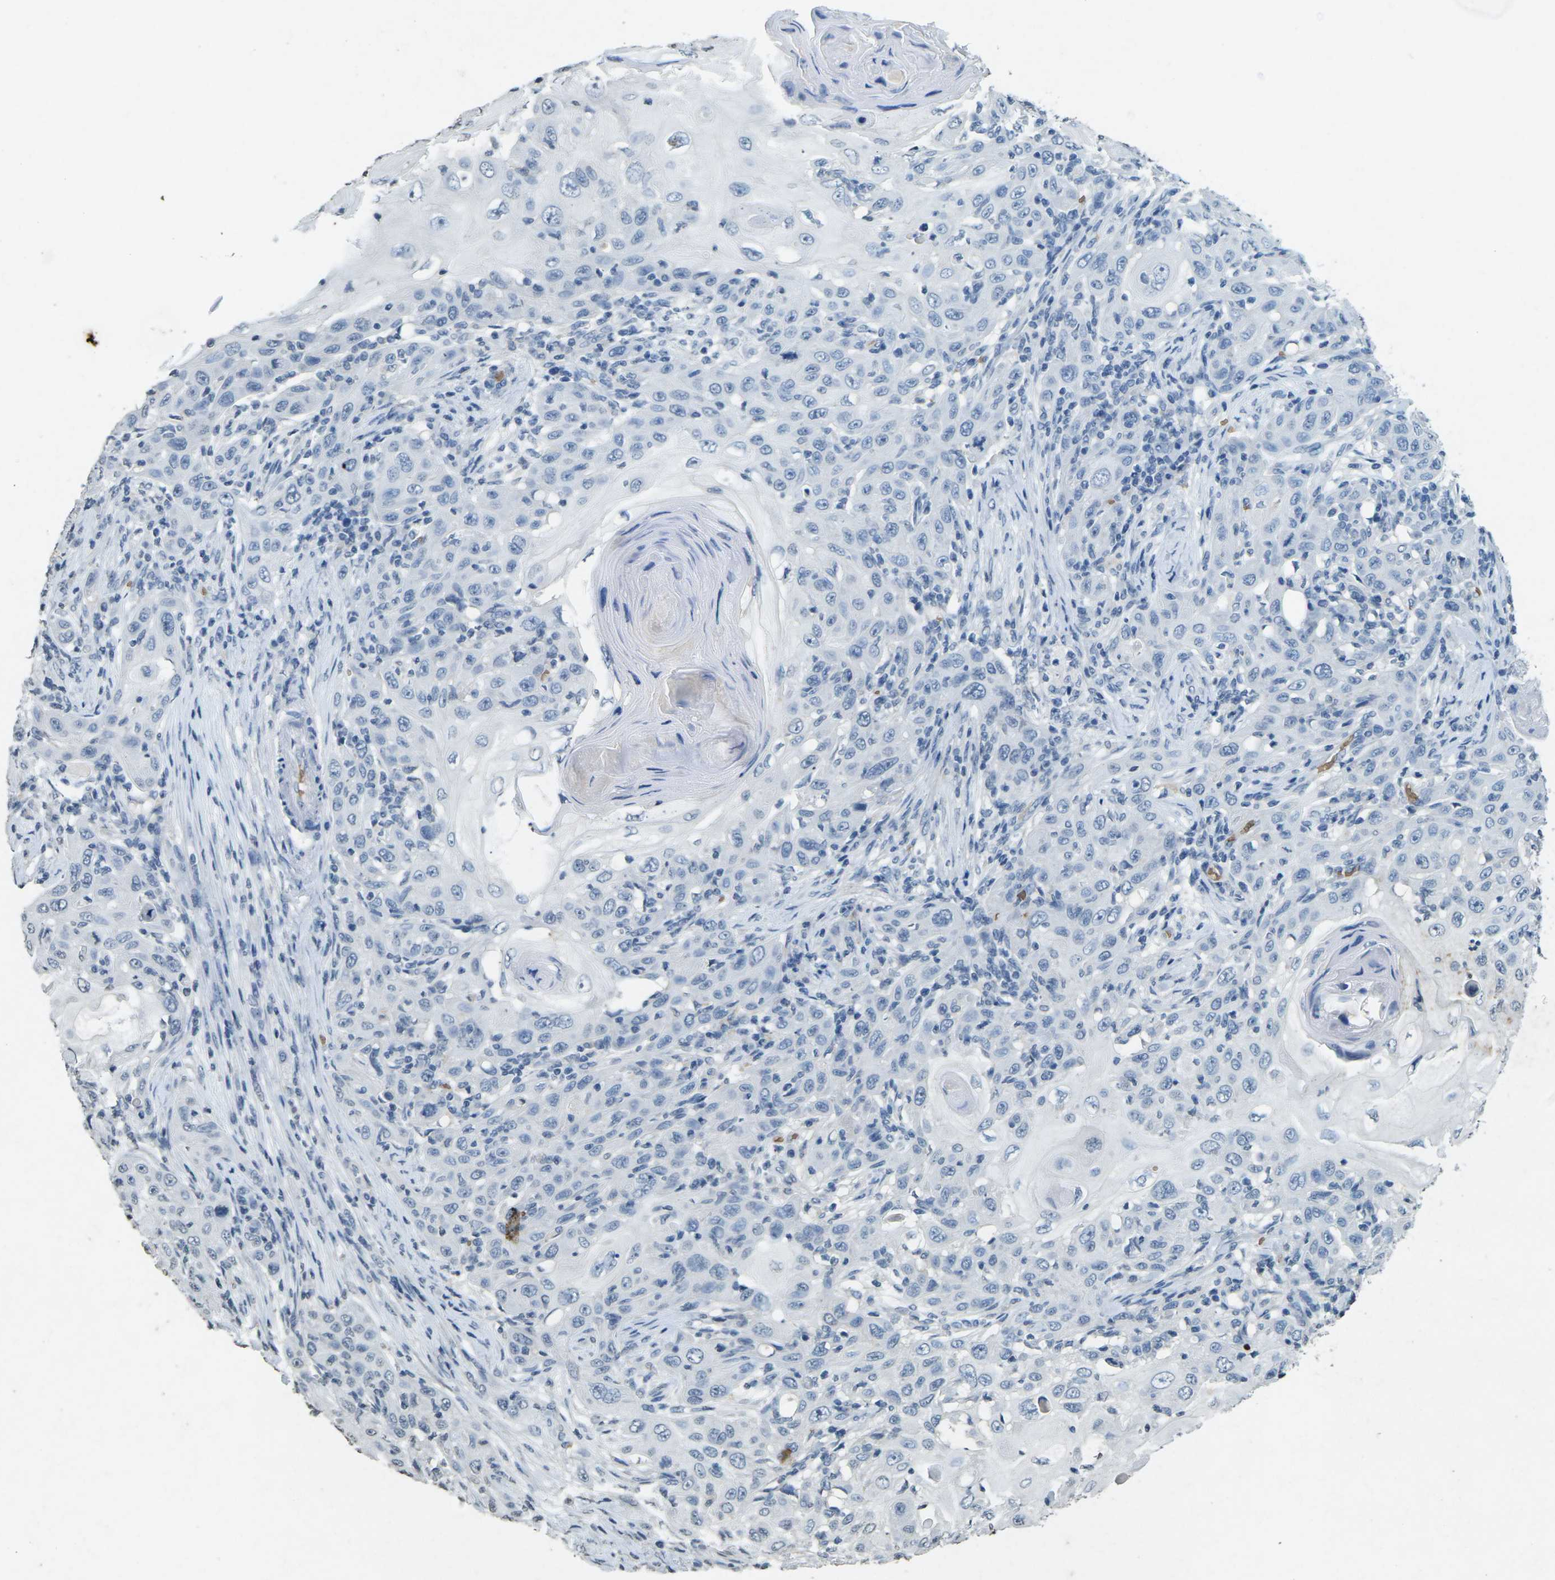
{"staining": {"intensity": "negative", "quantity": "none", "location": "none"}, "tissue": "skin cancer", "cell_type": "Tumor cells", "image_type": "cancer", "snomed": [{"axis": "morphology", "description": "Squamous cell carcinoma, NOS"}, {"axis": "topography", "description": "Skin"}], "caption": "Immunohistochemistry (IHC) histopathology image of human skin cancer (squamous cell carcinoma) stained for a protein (brown), which displays no expression in tumor cells.", "gene": "HBB", "patient": {"sex": "female", "age": 88}}